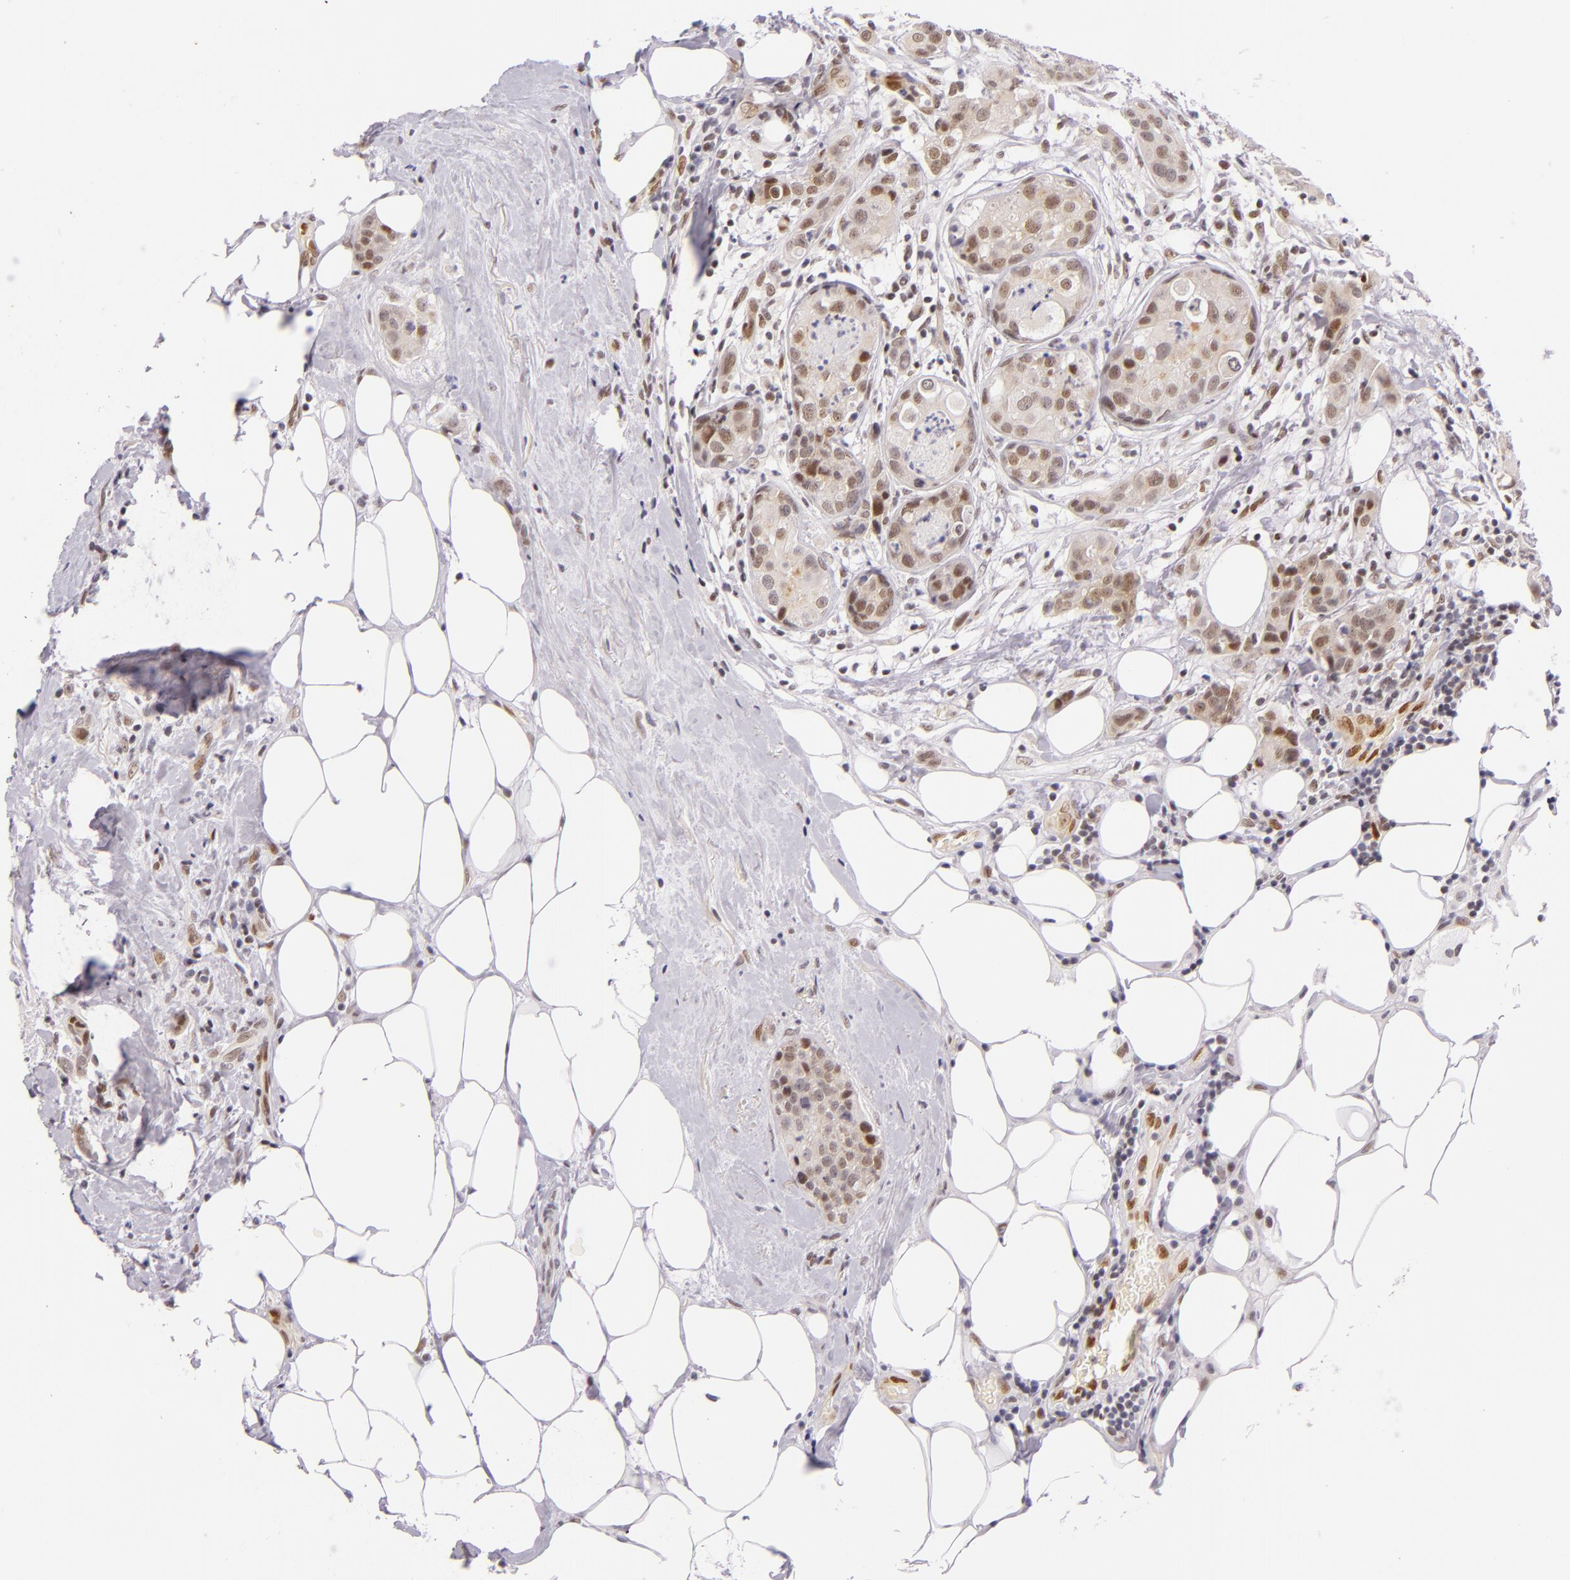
{"staining": {"intensity": "weak", "quantity": "25%-75%", "location": "cytoplasmic/membranous,nuclear"}, "tissue": "breast cancer", "cell_type": "Tumor cells", "image_type": "cancer", "snomed": [{"axis": "morphology", "description": "Duct carcinoma"}, {"axis": "topography", "description": "Breast"}], "caption": "Immunohistochemistry photomicrograph of neoplastic tissue: breast invasive ductal carcinoma stained using immunohistochemistry (IHC) displays low levels of weak protein expression localized specifically in the cytoplasmic/membranous and nuclear of tumor cells, appearing as a cytoplasmic/membranous and nuclear brown color.", "gene": "BCL3", "patient": {"sex": "female", "age": 45}}